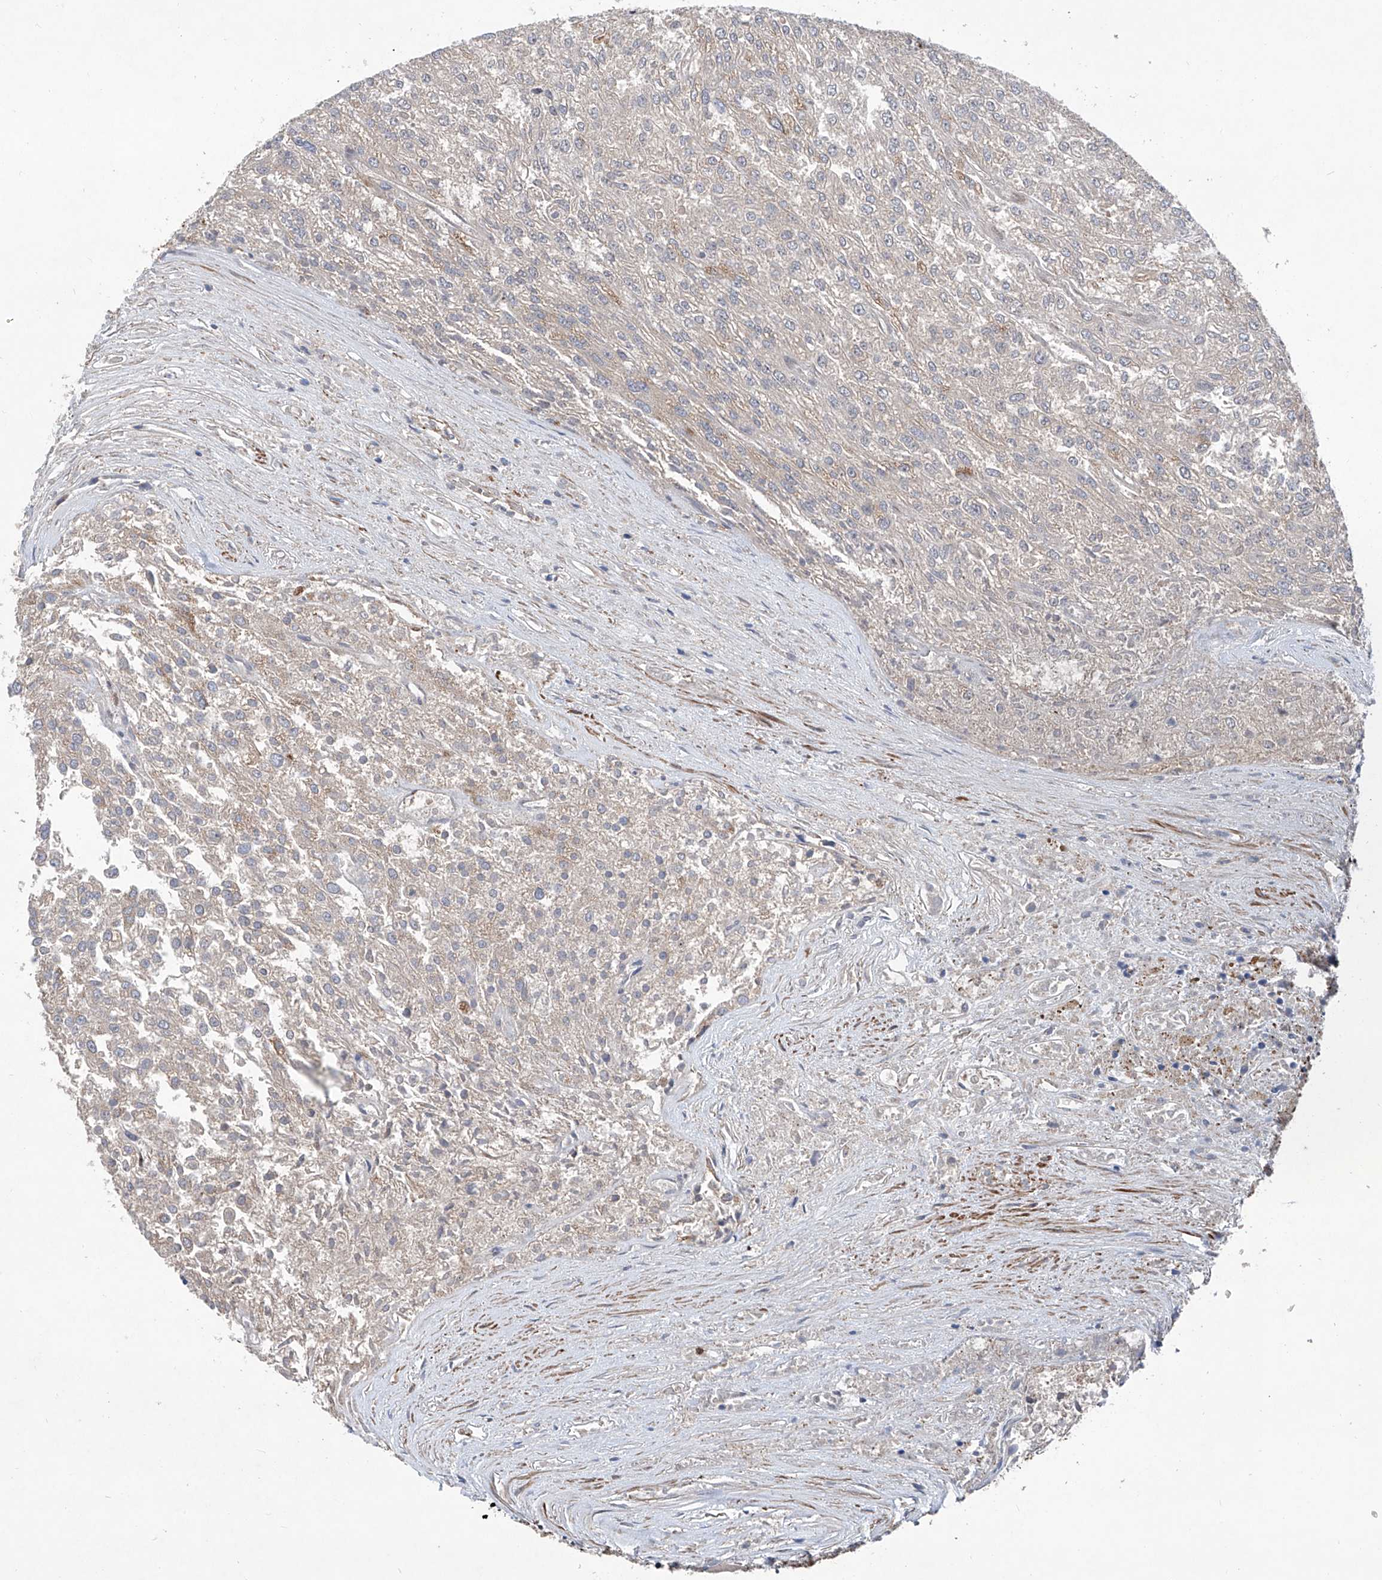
{"staining": {"intensity": "negative", "quantity": "none", "location": "none"}, "tissue": "renal cancer", "cell_type": "Tumor cells", "image_type": "cancer", "snomed": [{"axis": "morphology", "description": "Adenocarcinoma, NOS"}, {"axis": "topography", "description": "Kidney"}], "caption": "High power microscopy micrograph of an immunohistochemistry photomicrograph of renal adenocarcinoma, revealing no significant staining in tumor cells.", "gene": "NT5C3A", "patient": {"sex": "female", "age": 54}}